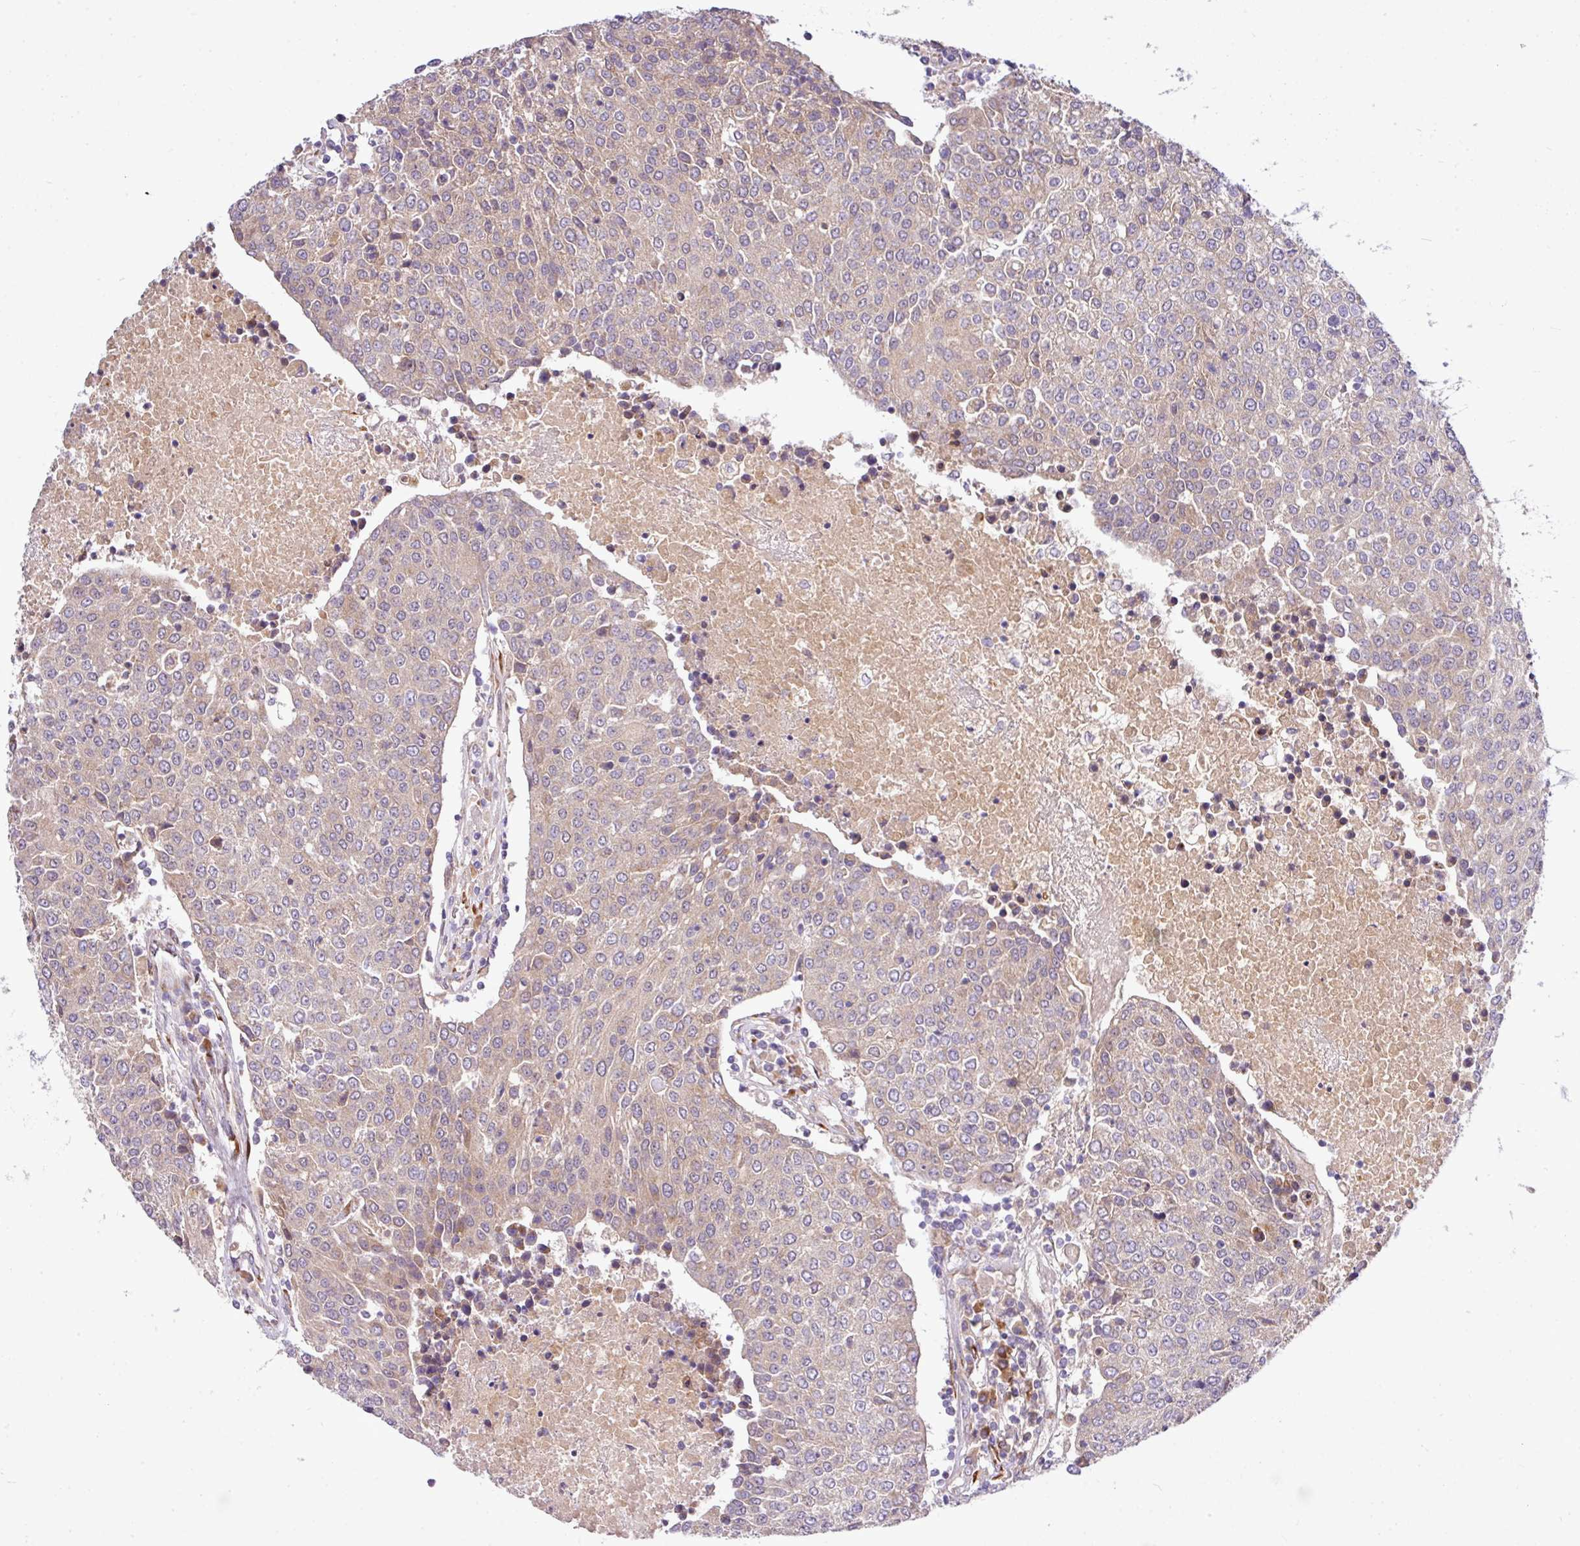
{"staining": {"intensity": "weak", "quantity": "25%-75%", "location": "cytoplasmic/membranous"}, "tissue": "urothelial cancer", "cell_type": "Tumor cells", "image_type": "cancer", "snomed": [{"axis": "morphology", "description": "Urothelial carcinoma, High grade"}, {"axis": "topography", "description": "Urinary bladder"}], "caption": "Immunohistochemistry photomicrograph of neoplastic tissue: human urothelial carcinoma (high-grade) stained using IHC shows low levels of weak protein expression localized specifically in the cytoplasmic/membranous of tumor cells, appearing as a cytoplasmic/membranous brown color.", "gene": "TM2D2", "patient": {"sex": "female", "age": 85}}